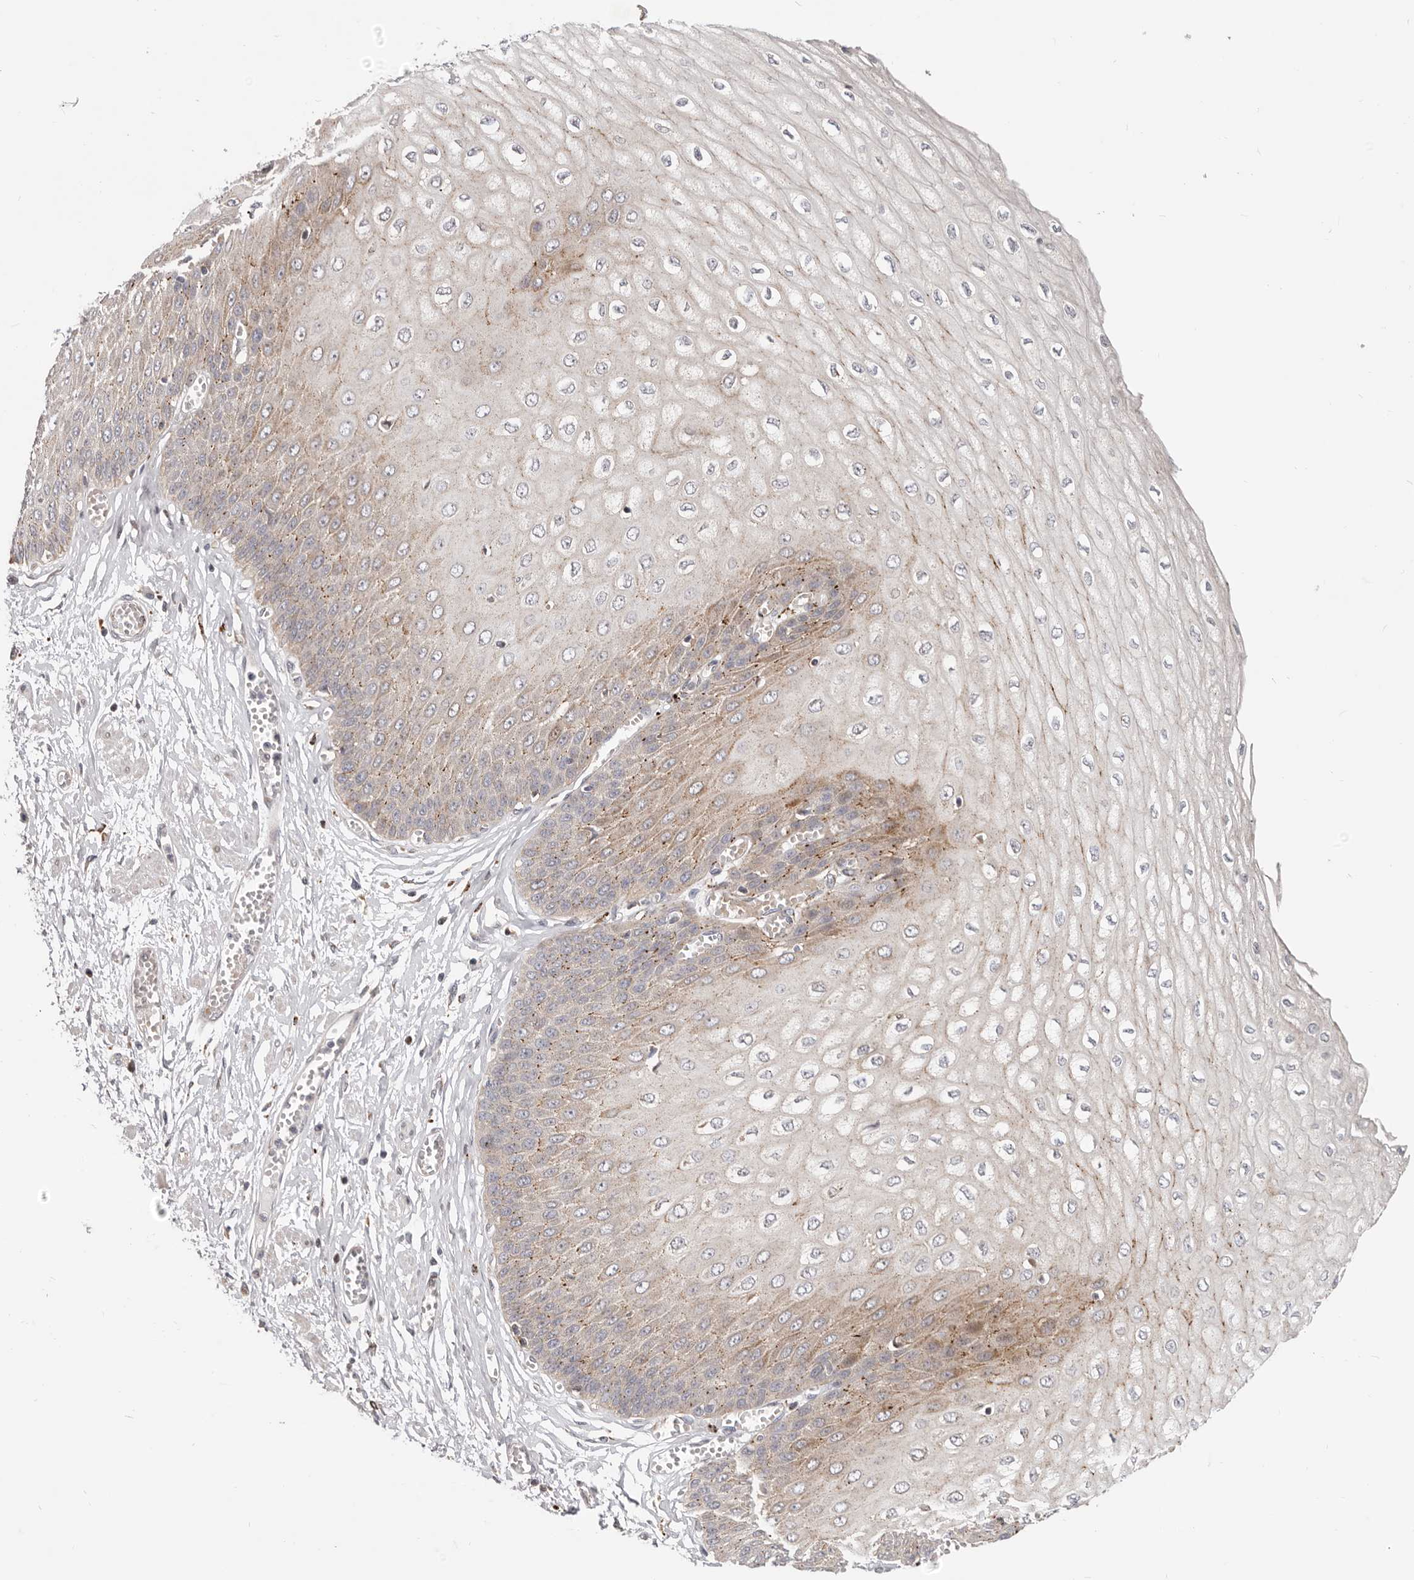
{"staining": {"intensity": "moderate", "quantity": "25%-75%", "location": "cytoplasmic/membranous"}, "tissue": "esophagus", "cell_type": "Squamous epithelial cells", "image_type": "normal", "snomed": [{"axis": "morphology", "description": "Normal tissue, NOS"}, {"axis": "topography", "description": "Esophagus"}], "caption": "Esophagus stained with immunohistochemistry displays moderate cytoplasmic/membranous staining in approximately 25%-75% of squamous epithelial cells. (IHC, brightfield microscopy, high magnification).", "gene": "TOR3A", "patient": {"sex": "male", "age": 60}}